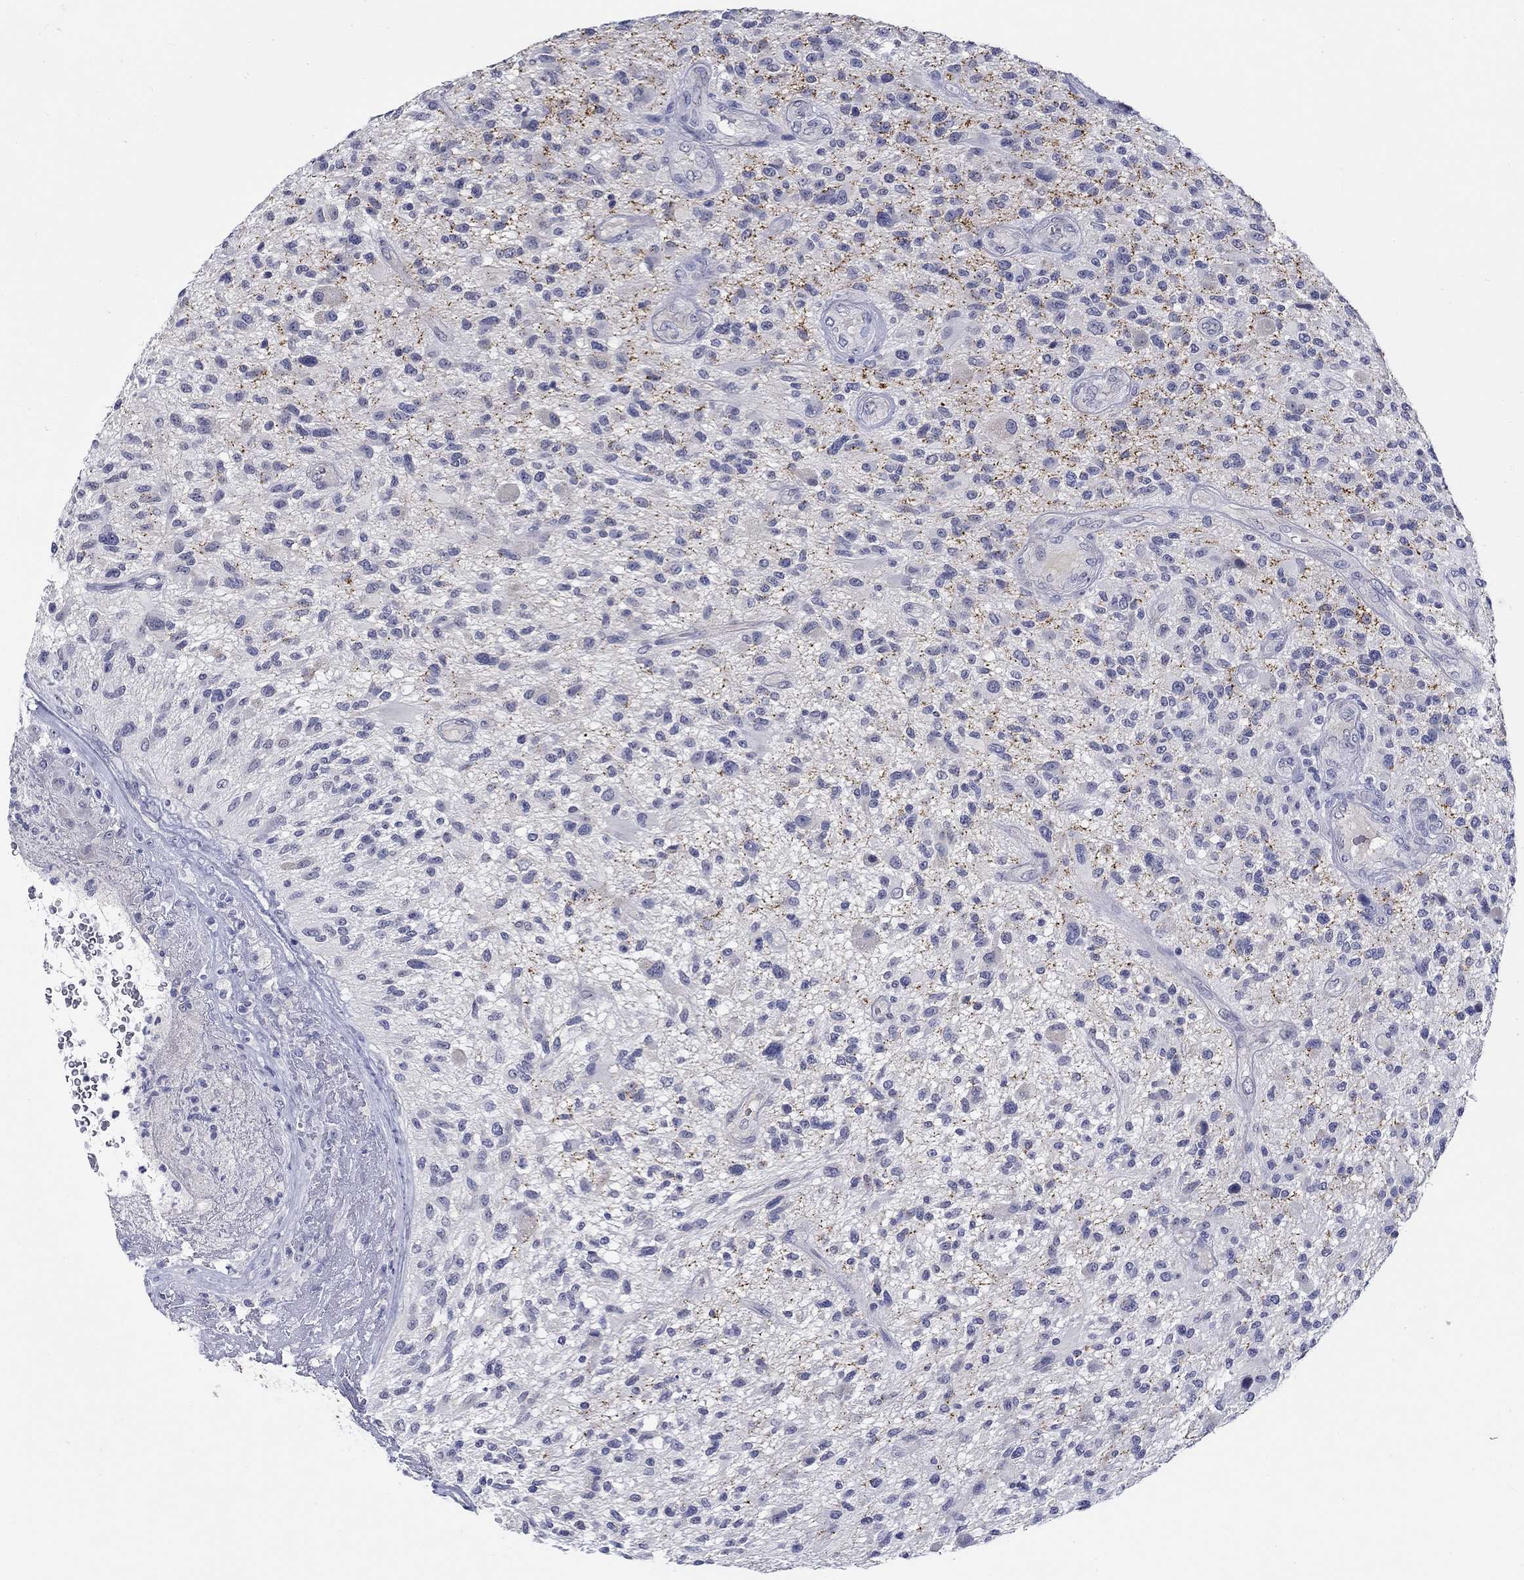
{"staining": {"intensity": "negative", "quantity": "none", "location": "none"}, "tissue": "glioma", "cell_type": "Tumor cells", "image_type": "cancer", "snomed": [{"axis": "morphology", "description": "Glioma, malignant, High grade"}, {"axis": "topography", "description": "Brain"}], "caption": "Immunohistochemical staining of human malignant glioma (high-grade) reveals no significant positivity in tumor cells. (Brightfield microscopy of DAB (3,3'-diaminobenzidine) IHC at high magnification).", "gene": "SLC30A3", "patient": {"sex": "male", "age": 47}}